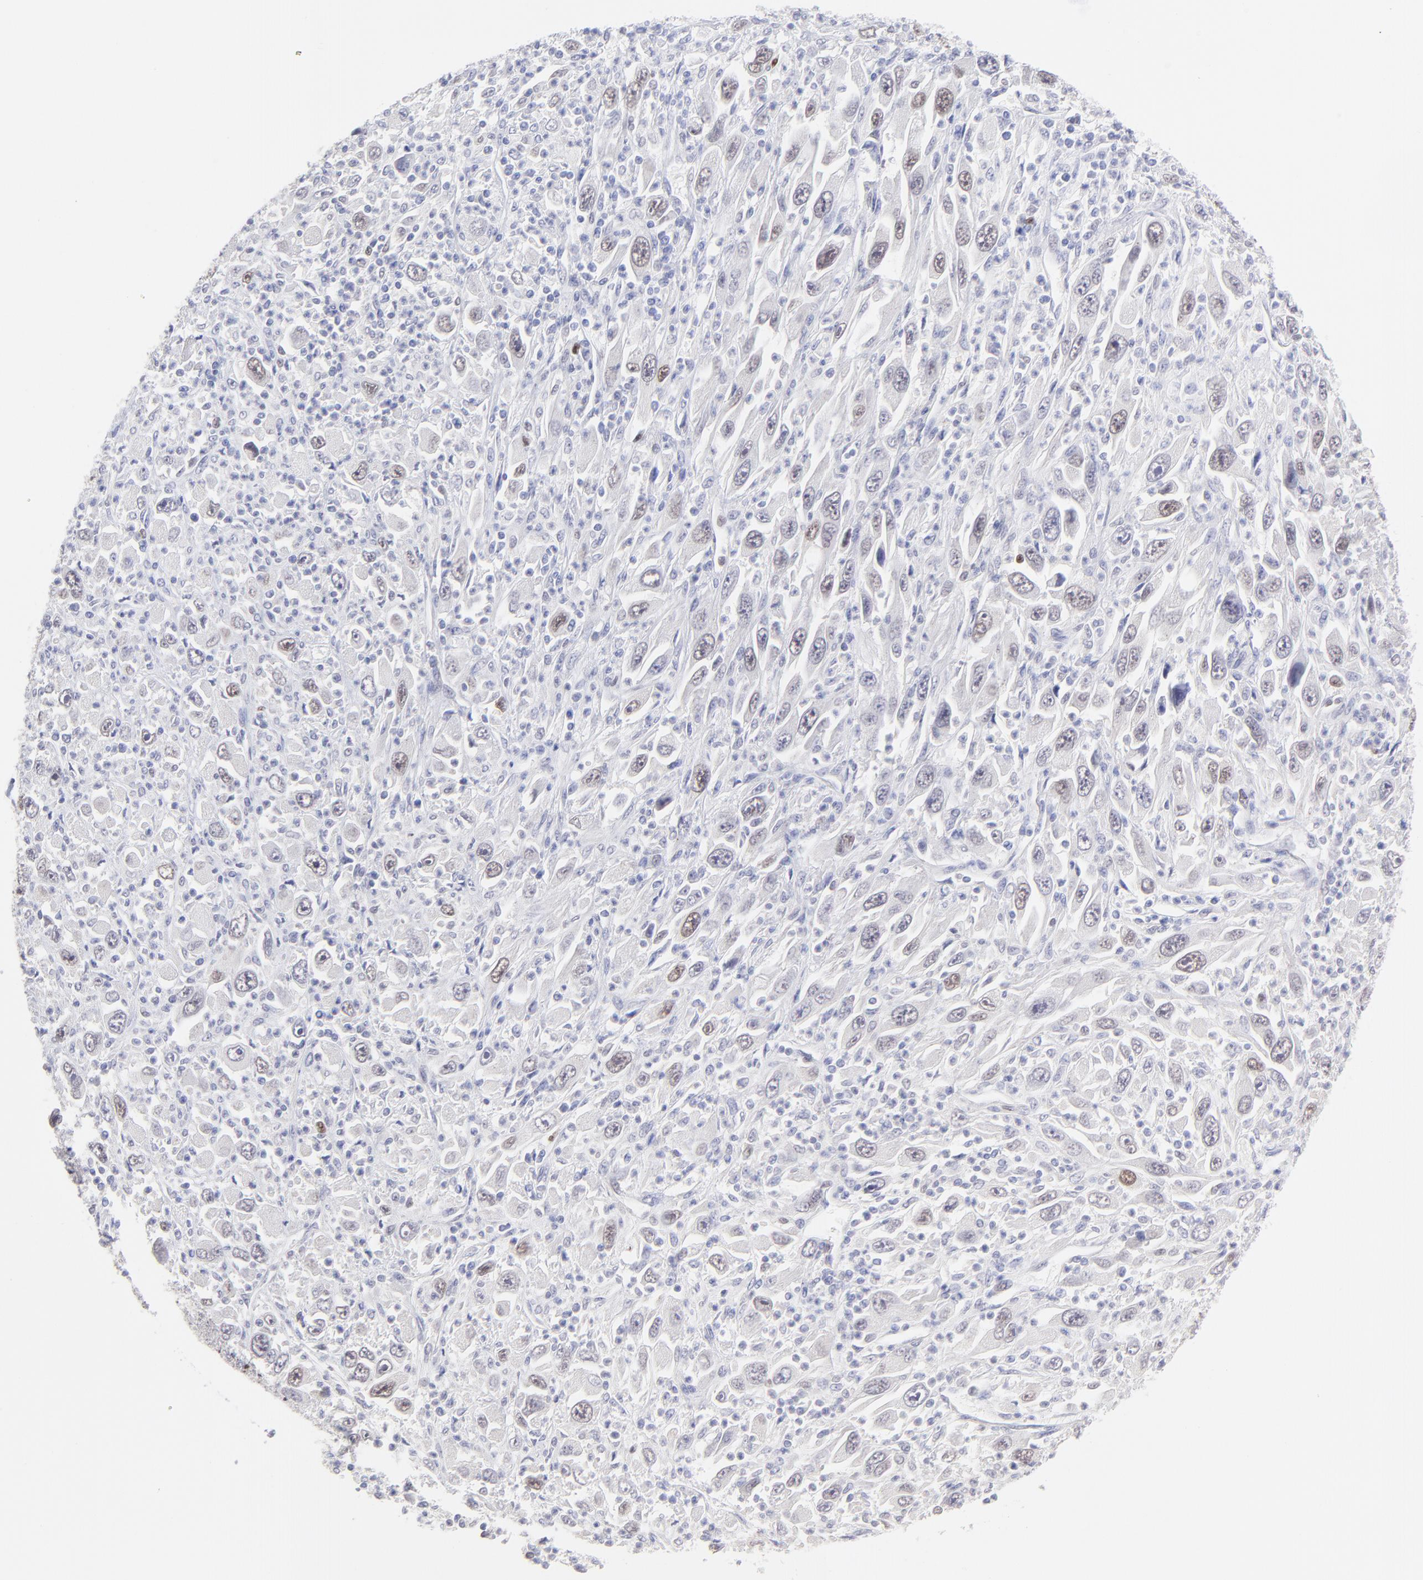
{"staining": {"intensity": "weak", "quantity": "<25%", "location": "nuclear"}, "tissue": "melanoma", "cell_type": "Tumor cells", "image_type": "cancer", "snomed": [{"axis": "morphology", "description": "Malignant melanoma, Metastatic site"}, {"axis": "topography", "description": "Skin"}], "caption": "IHC photomicrograph of melanoma stained for a protein (brown), which reveals no positivity in tumor cells. Brightfield microscopy of immunohistochemistry stained with DAB (brown) and hematoxylin (blue), captured at high magnification.", "gene": "KLF4", "patient": {"sex": "female", "age": 56}}